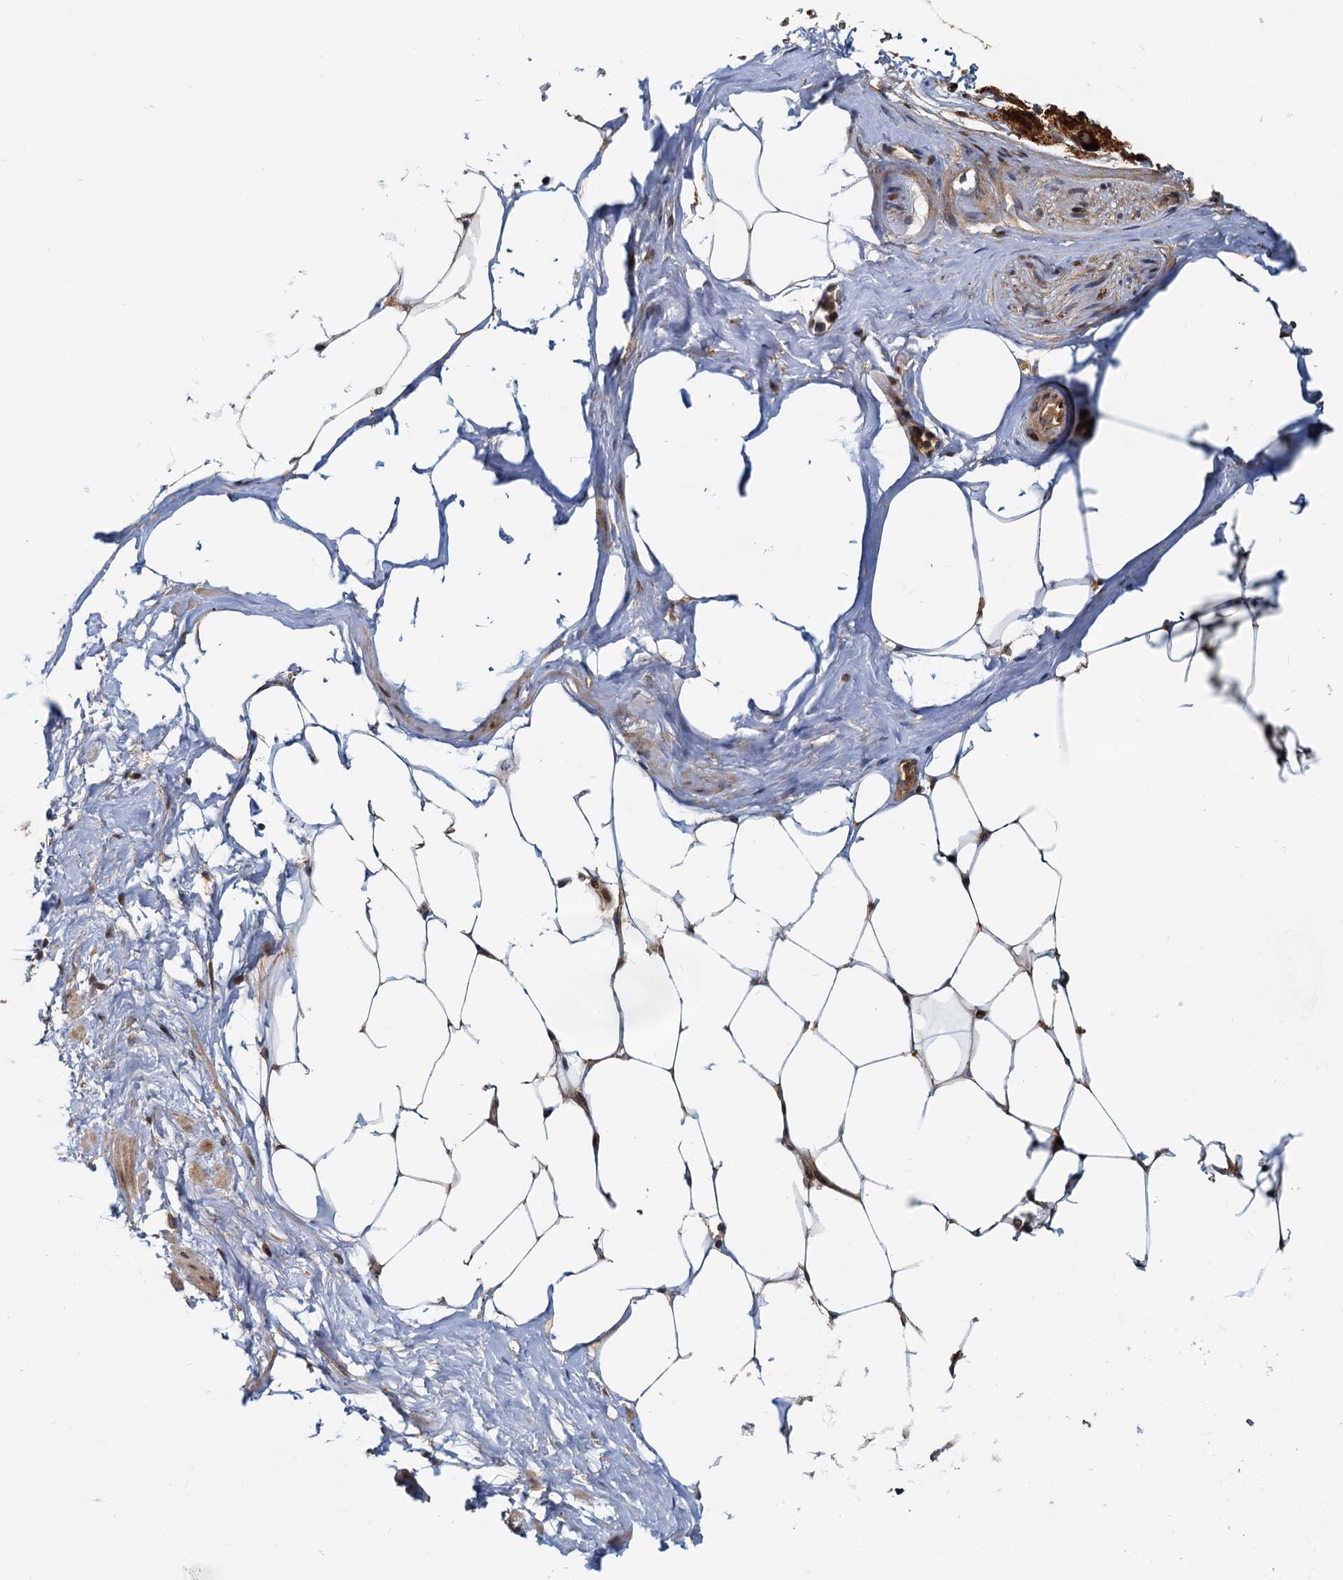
{"staining": {"intensity": "moderate", "quantity": "25%-75%", "location": "cytoplasmic/membranous"}, "tissue": "adipose tissue", "cell_type": "Adipocytes", "image_type": "normal", "snomed": [{"axis": "morphology", "description": "Normal tissue, NOS"}, {"axis": "morphology", "description": "Adenocarcinoma, Low grade"}, {"axis": "topography", "description": "Prostate"}, {"axis": "topography", "description": "Peripheral nerve tissue"}], "caption": "Protein expression by immunohistochemistry (IHC) demonstrates moderate cytoplasmic/membranous positivity in approximately 25%-75% of adipocytes in benign adipose tissue.", "gene": "TOLLIP", "patient": {"sex": "male", "age": 63}}